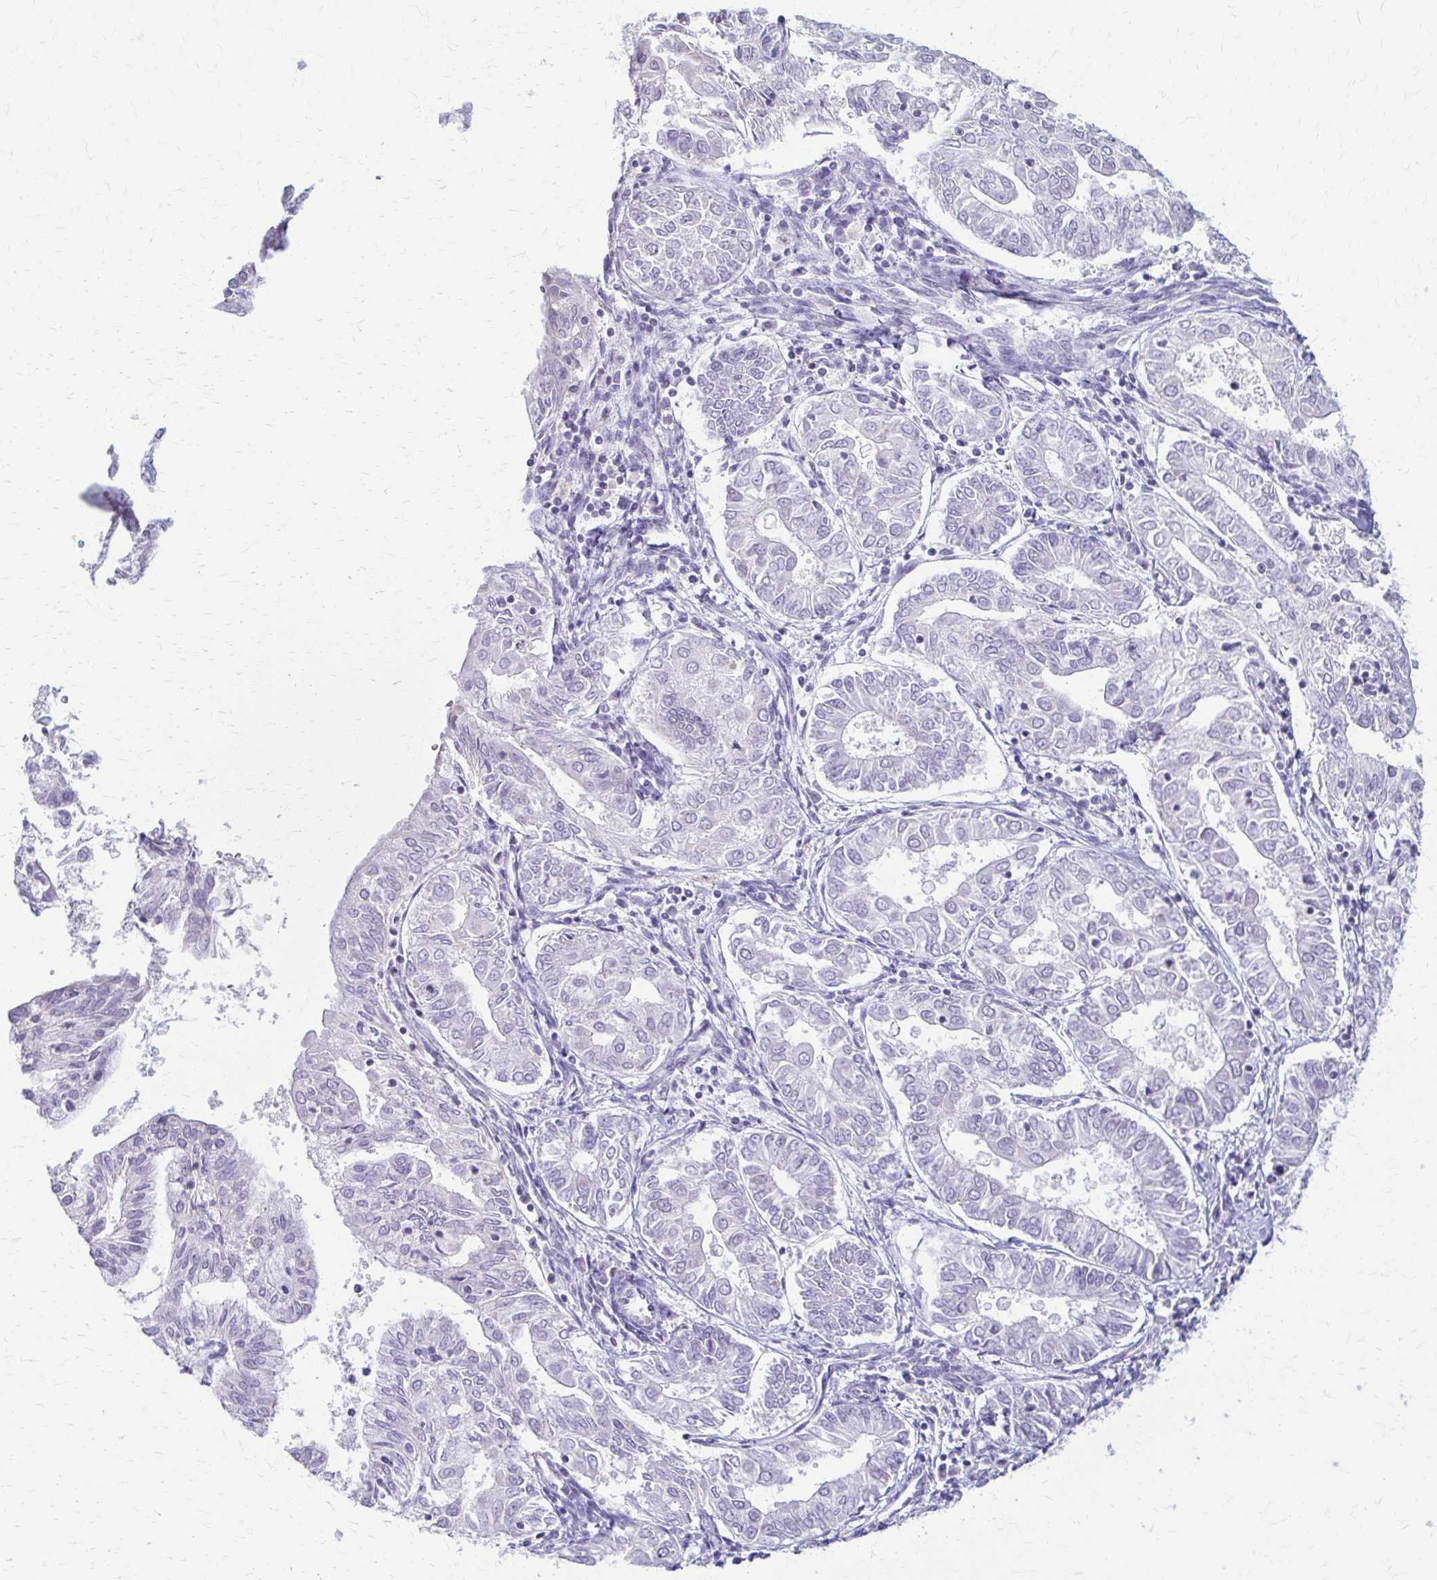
{"staining": {"intensity": "negative", "quantity": "none", "location": "none"}, "tissue": "endometrial cancer", "cell_type": "Tumor cells", "image_type": "cancer", "snomed": [{"axis": "morphology", "description": "Adenocarcinoma, NOS"}, {"axis": "topography", "description": "Endometrium"}], "caption": "Human endometrial cancer (adenocarcinoma) stained for a protein using IHC exhibits no staining in tumor cells.", "gene": "PIK3AP1", "patient": {"sex": "female", "age": 68}}